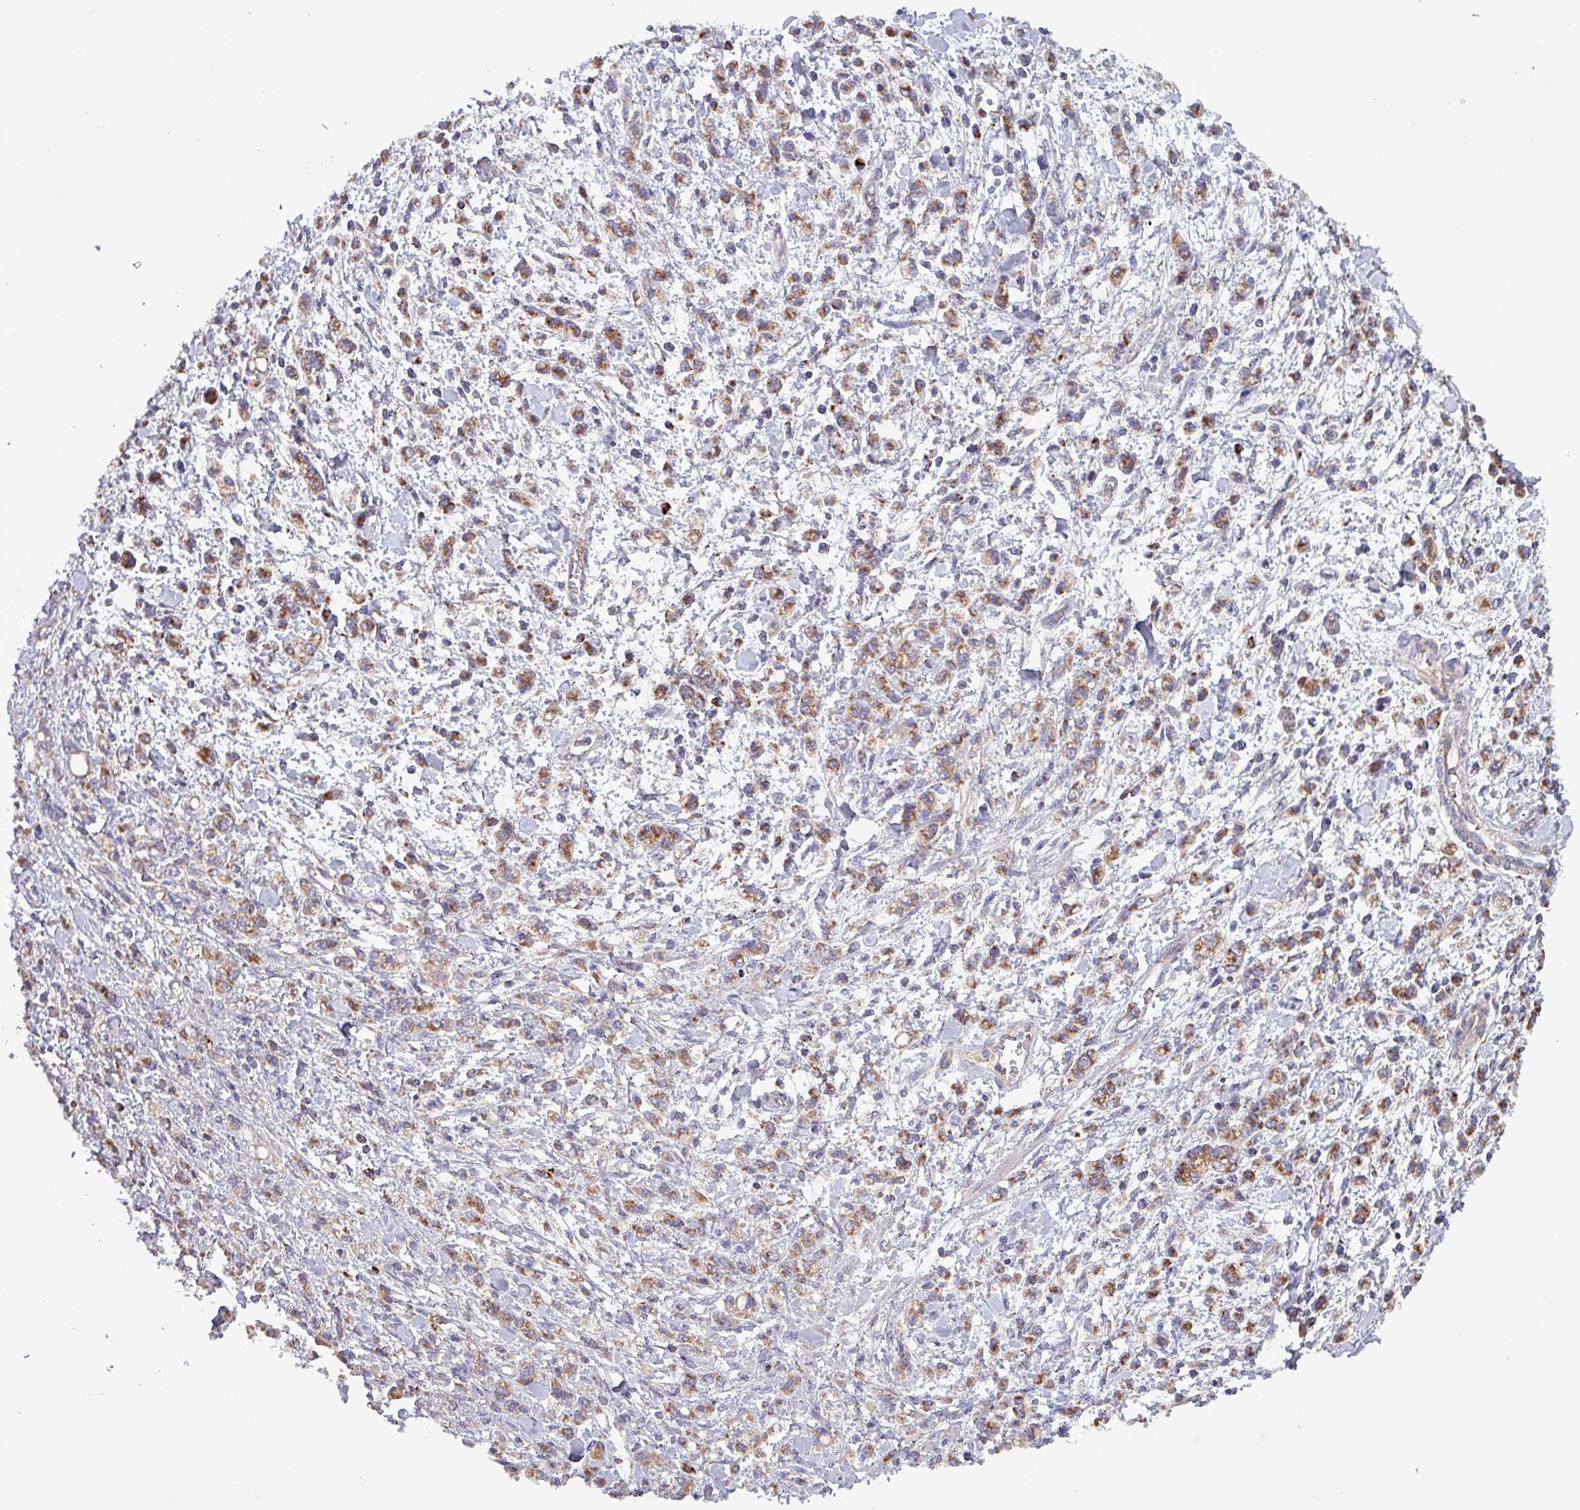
{"staining": {"intensity": "moderate", "quantity": ">75%", "location": "cytoplasmic/membranous"}, "tissue": "stomach cancer", "cell_type": "Tumor cells", "image_type": "cancer", "snomed": [{"axis": "morphology", "description": "Adenocarcinoma, NOS"}, {"axis": "topography", "description": "Stomach"}], "caption": "A micrograph of human stomach cancer stained for a protein shows moderate cytoplasmic/membranous brown staining in tumor cells. Ihc stains the protein of interest in brown and the nuclei are stained blue.", "gene": "ZNF322", "patient": {"sex": "male", "age": 77}}